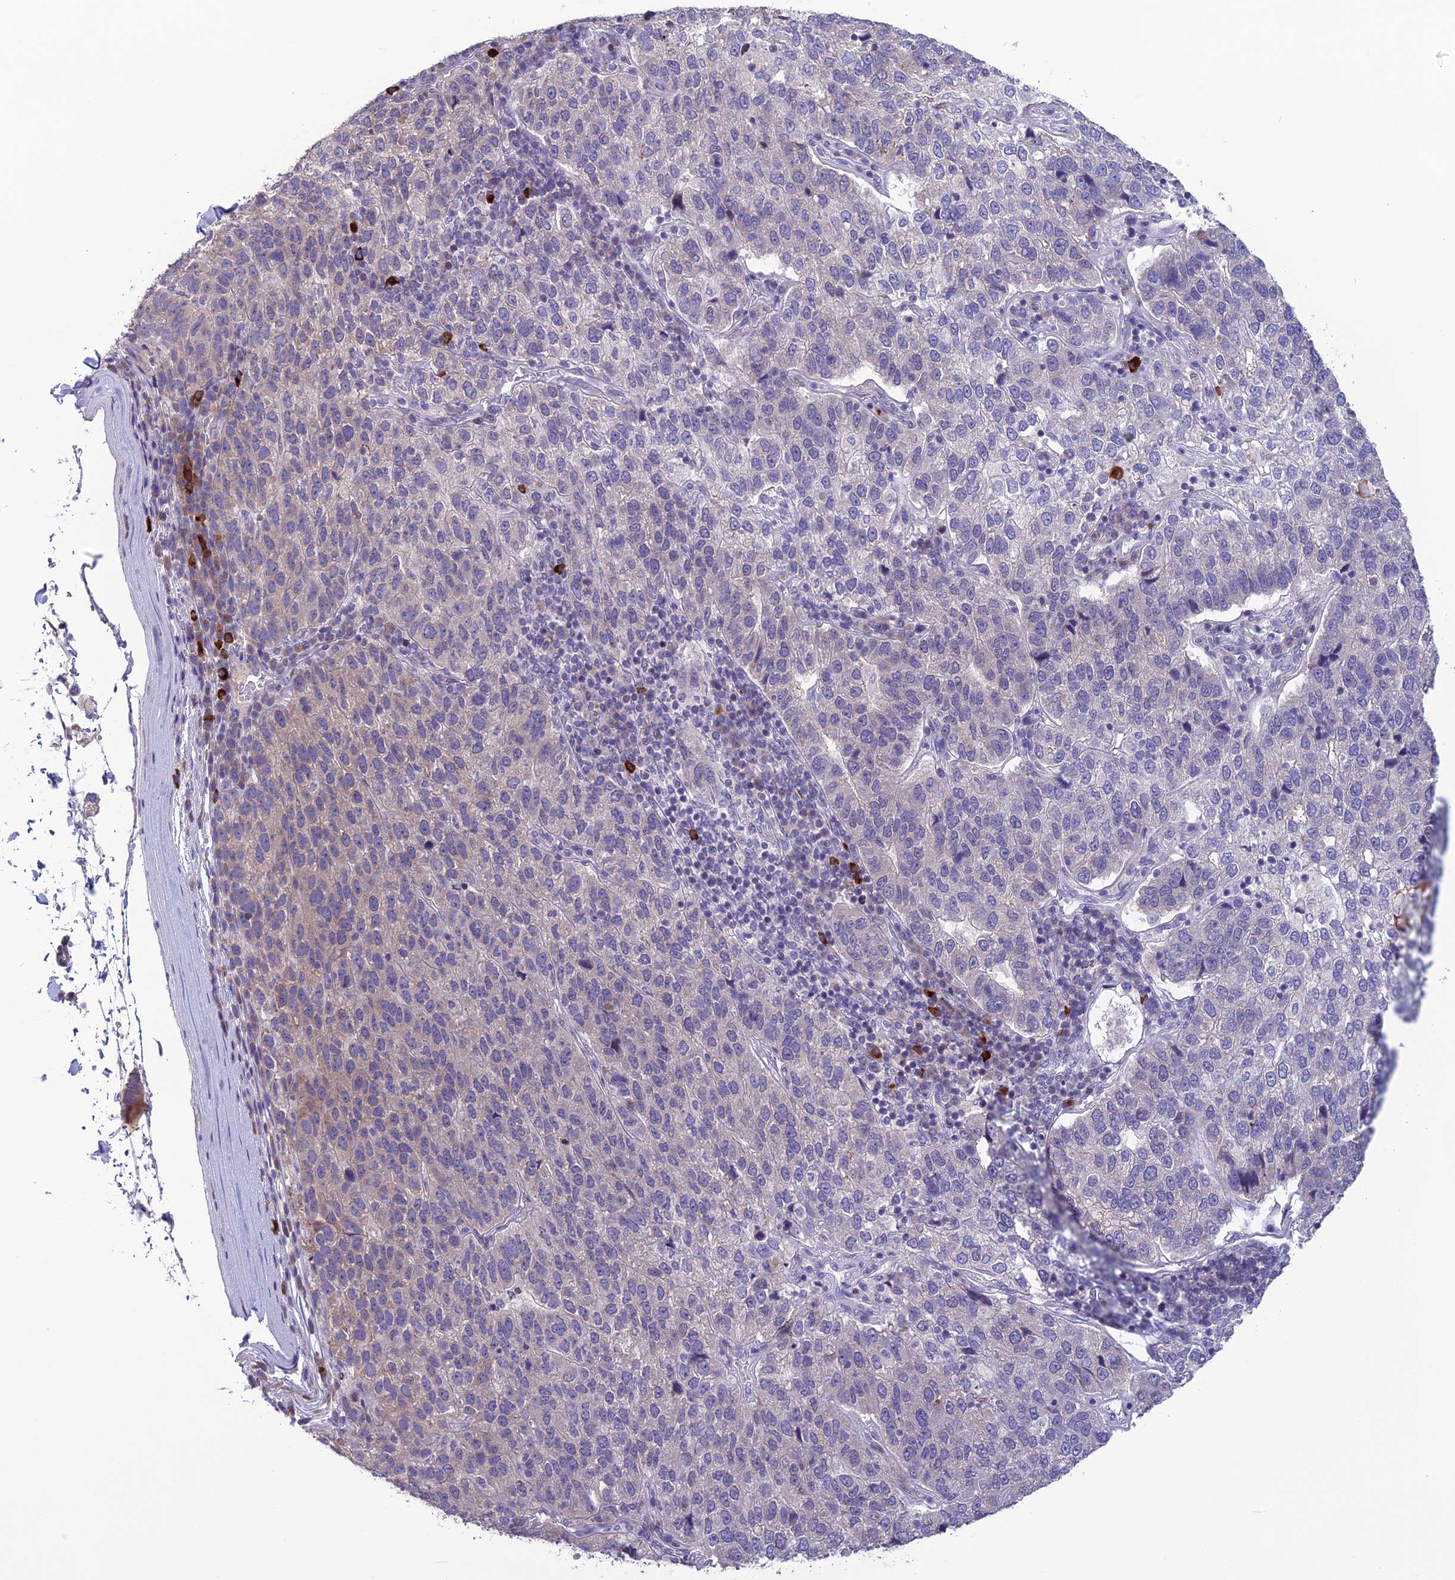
{"staining": {"intensity": "negative", "quantity": "none", "location": "none"}, "tissue": "pancreatic cancer", "cell_type": "Tumor cells", "image_type": "cancer", "snomed": [{"axis": "morphology", "description": "Adenocarcinoma, NOS"}, {"axis": "topography", "description": "Pancreas"}], "caption": "High magnification brightfield microscopy of pancreatic adenocarcinoma stained with DAB (brown) and counterstained with hematoxylin (blue): tumor cells show no significant staining.", "gene": "TMEM134", "patient": {"sex": "female", "age": 61}}